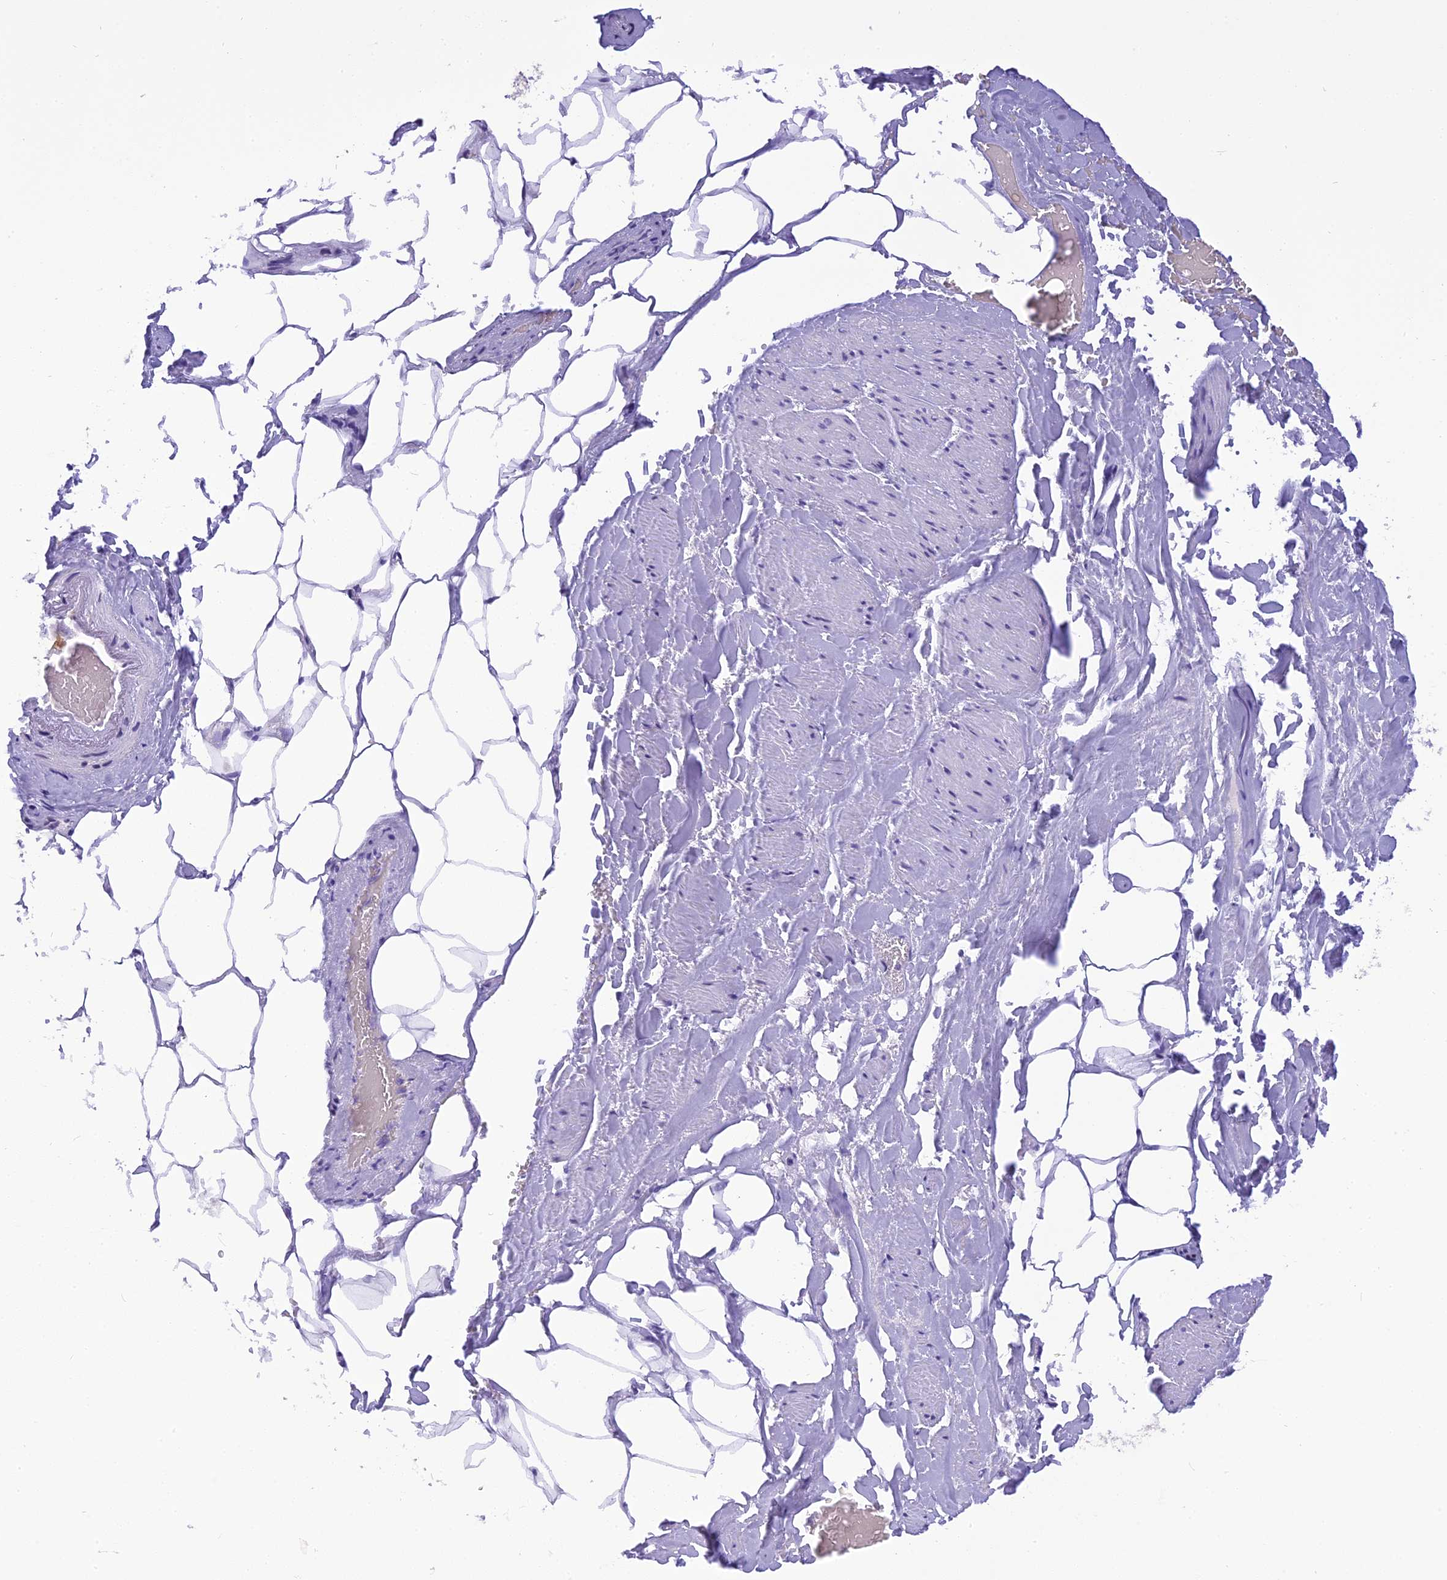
{"staining": {"intensity": "moderate", "quantity": ">75%", "location": "nuclear"}, "tissue": "adipose tissue", "cell_type": "Adipocytes", "image_type": "normal", "snomed": [{"axis": "morphology", "description": "Normal tissue, NOS"}, {"axis": "morphology", "description": "Adenocarcinoma, Low grade"}, {"axis": "topography", "description": "Prostate"}, {"axis": "topography", "description": "Peripheral nerve tissue"}], "caption": "Protein expression analysis of benign adipose tissue reveals moderate nuclear staining in about >75% of adipocytes. Immunohistochemistry (ihc) stains the protein of interest in brown and the nuclei are stained blue.", "gene": "RABGGTA", "patient": {"sex": "male", "age": 63}}